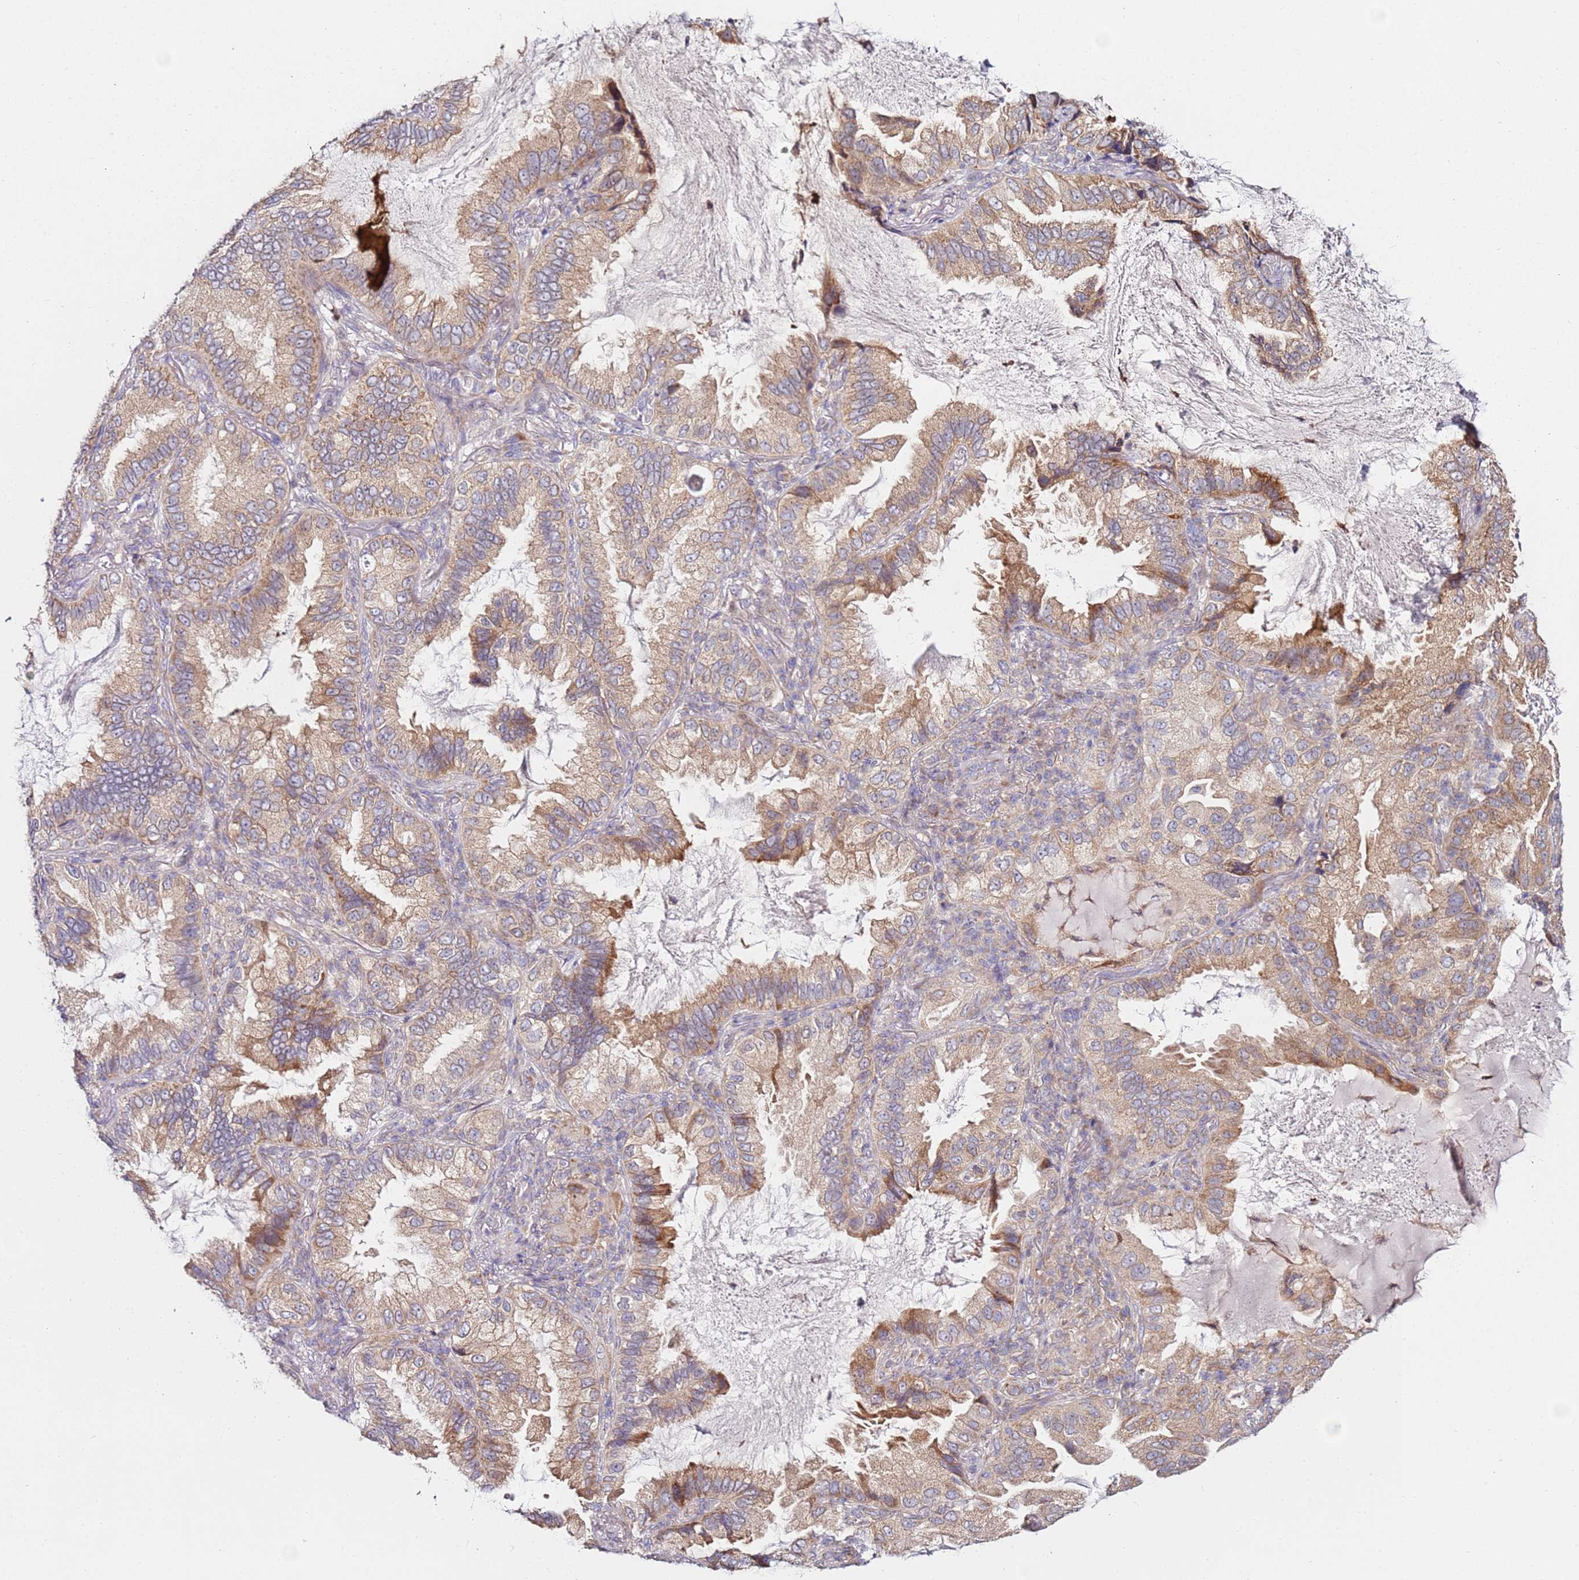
{"staining": {"intensity": "moderate", "quantity": ">75%", "location": "cytoplasmic/membranous"}, "tissue": "lung cancer", "cell_type": "Tumor cells", "image_type": "cancer", "snomed": [{"axis": "morphology", "description": "Adenocarcinoma, NOS"}, {"axis": "topography", "description": "Lung"}], "caption": "Protein staining exhibits moderate cytoplasmic/membranous expression in approximately >75% of tumor cells in lung cancer. Using DAB (brown) and hematoxylin (blue) stains, captured at high magnification using brightfield microscopy.", "gene": "CNOT9", "patient": {"sex": "female", "age": 69}}